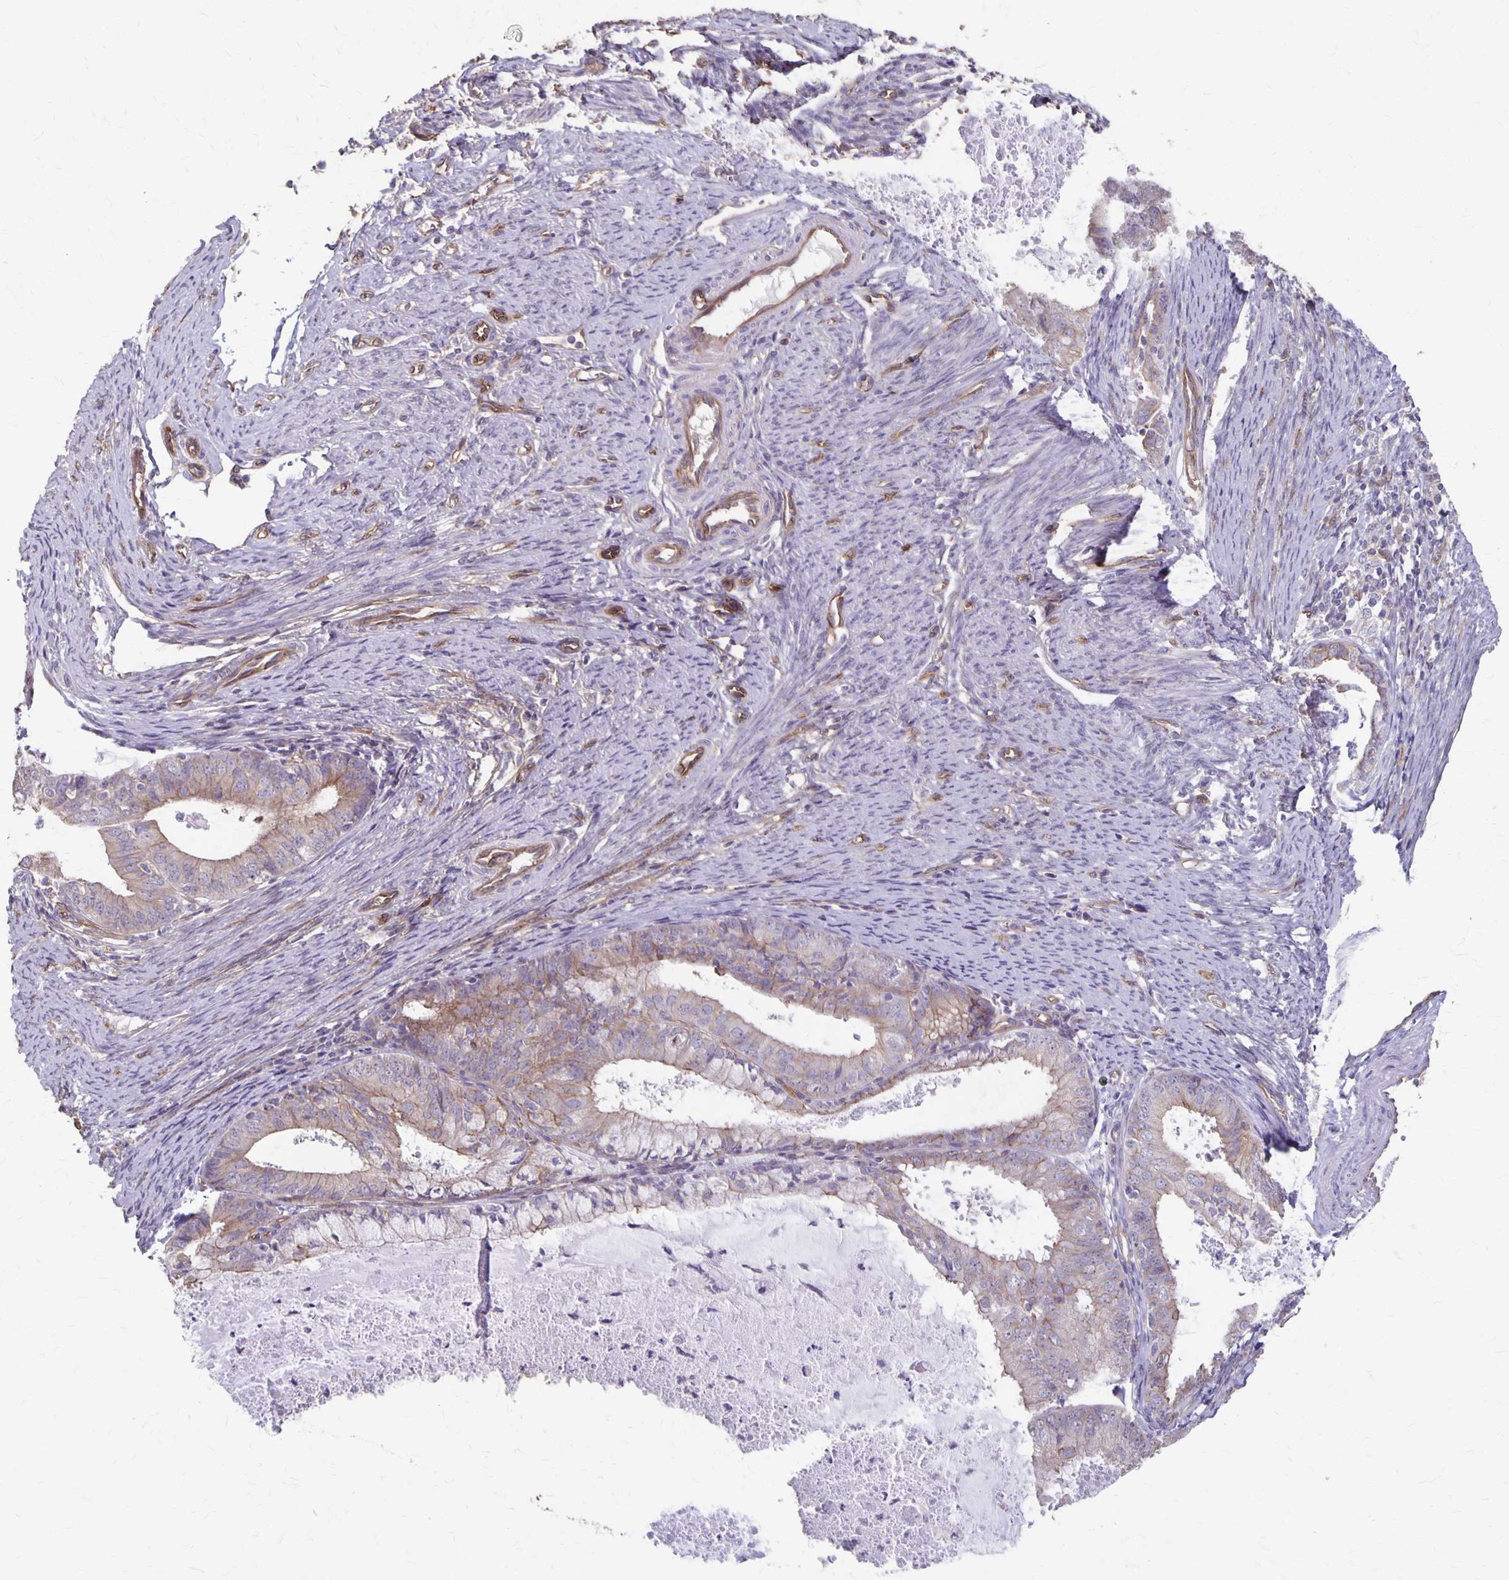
{"staining": {"intensity": "weak", "quantity": "25%-75%", "location": "cytoplasmic/membranous"}, "tissue": "endometrial cancer", "cell_type": "Tumor cells", "image_type": "cancer", "snomed": [{"axis": "morphology", "description": "Adenocarcinoma, NOS"}, {"axis": "topography", "description": "Endometrium"}], "caption": "Tumor cells demonstrate weak cytoplasmic/membranous expression in approximately 25%-75% of cells in endometrial adenocarcinoma. The protein is shown in brown color, while the nuclei are stained blue.", "gene": "PPP1R3E", "patient": {"sex": "female", "age": 57}}